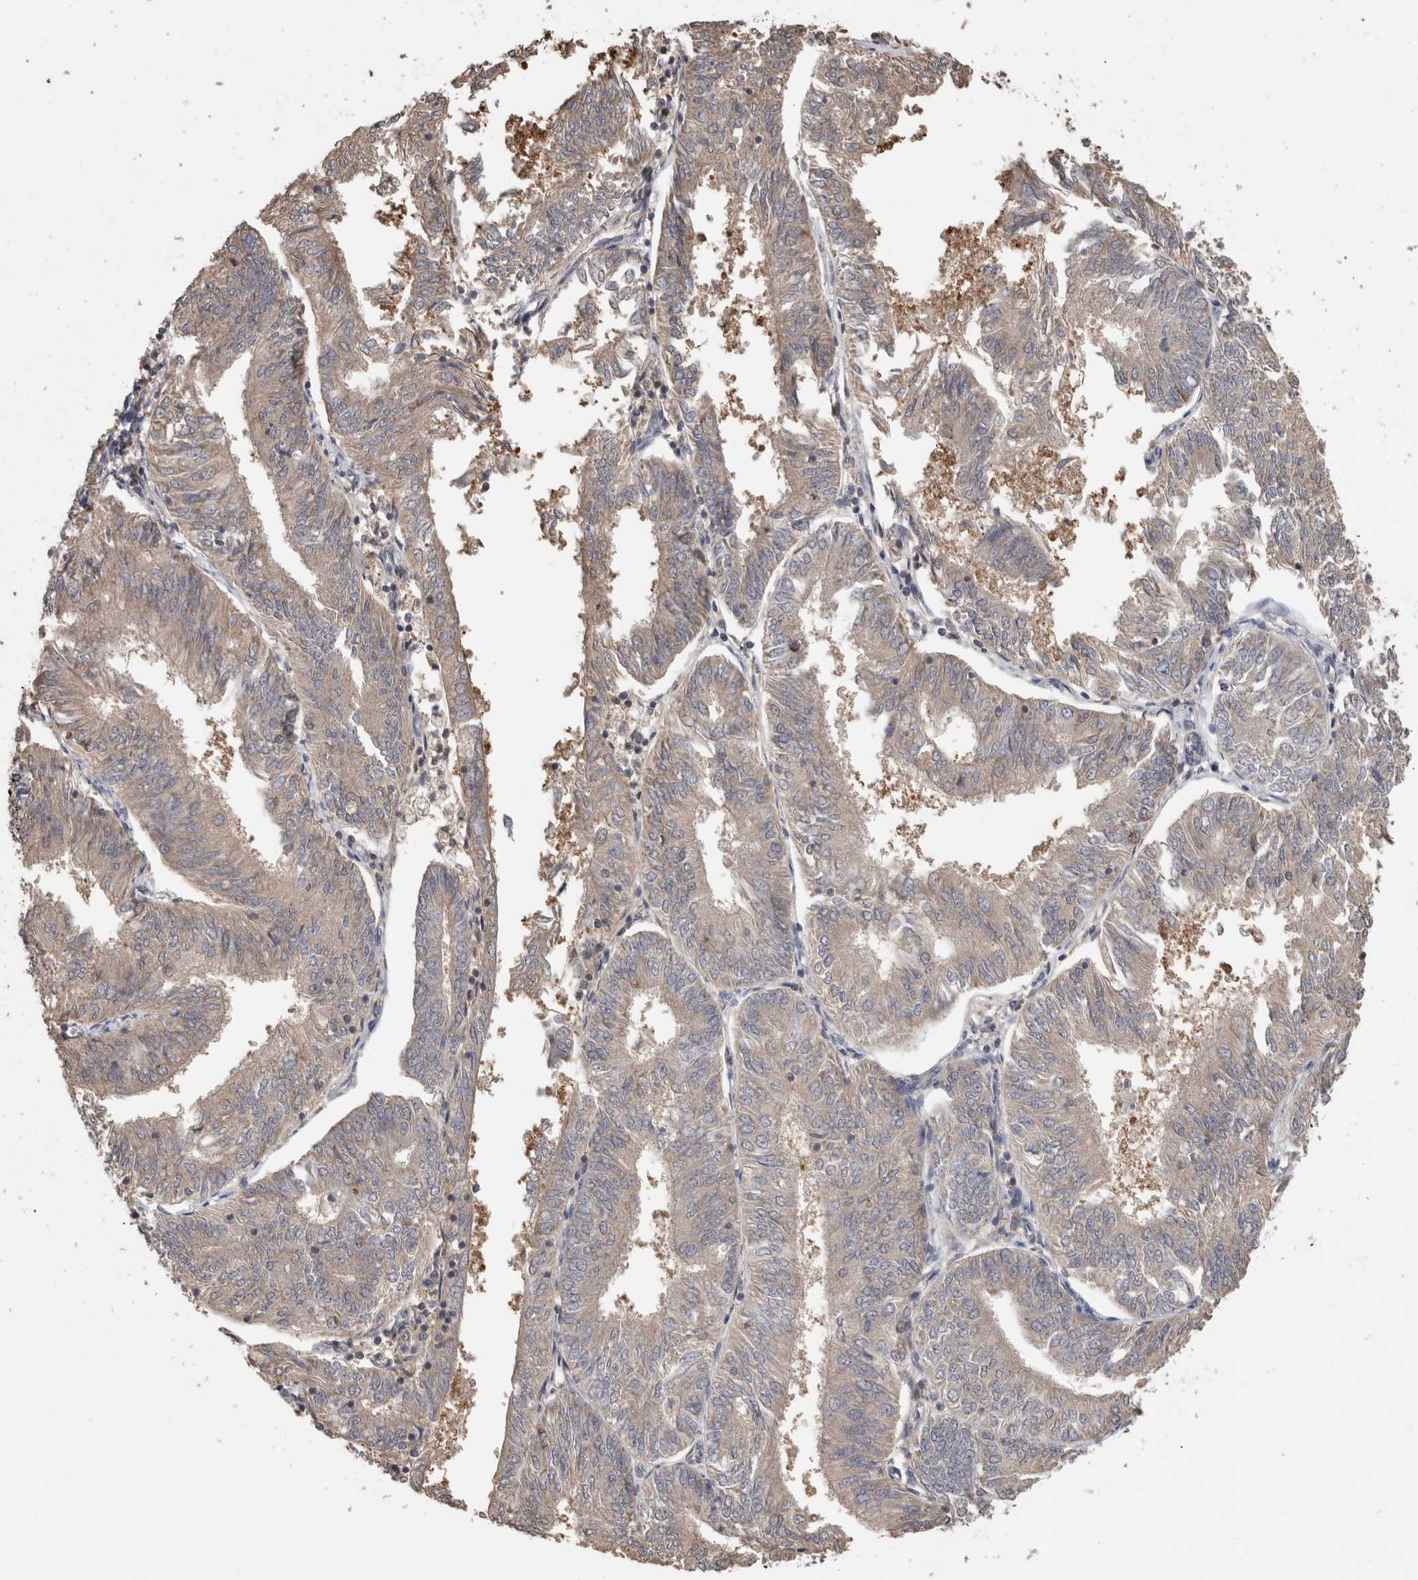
{"staining": {"intensity": "weak", "quantity": "<25%", "location": "cytoplasmic/membranous"}, "tissue": "endometrial cancer", "cell_type": "Tumor cells", "image_type": "cancer", "snomed": [{"axis": "morphology", "description": "Adenocarcinoma, NOS"}, {"axis": "topography", "description": "Endometrium"}], "caption": "Image shows no protein expression in tumor cells of adenocarcinoma (endometrial) tissue.", "gene": "TRIM5", "patient": {"sex": "female", "age": 58}}